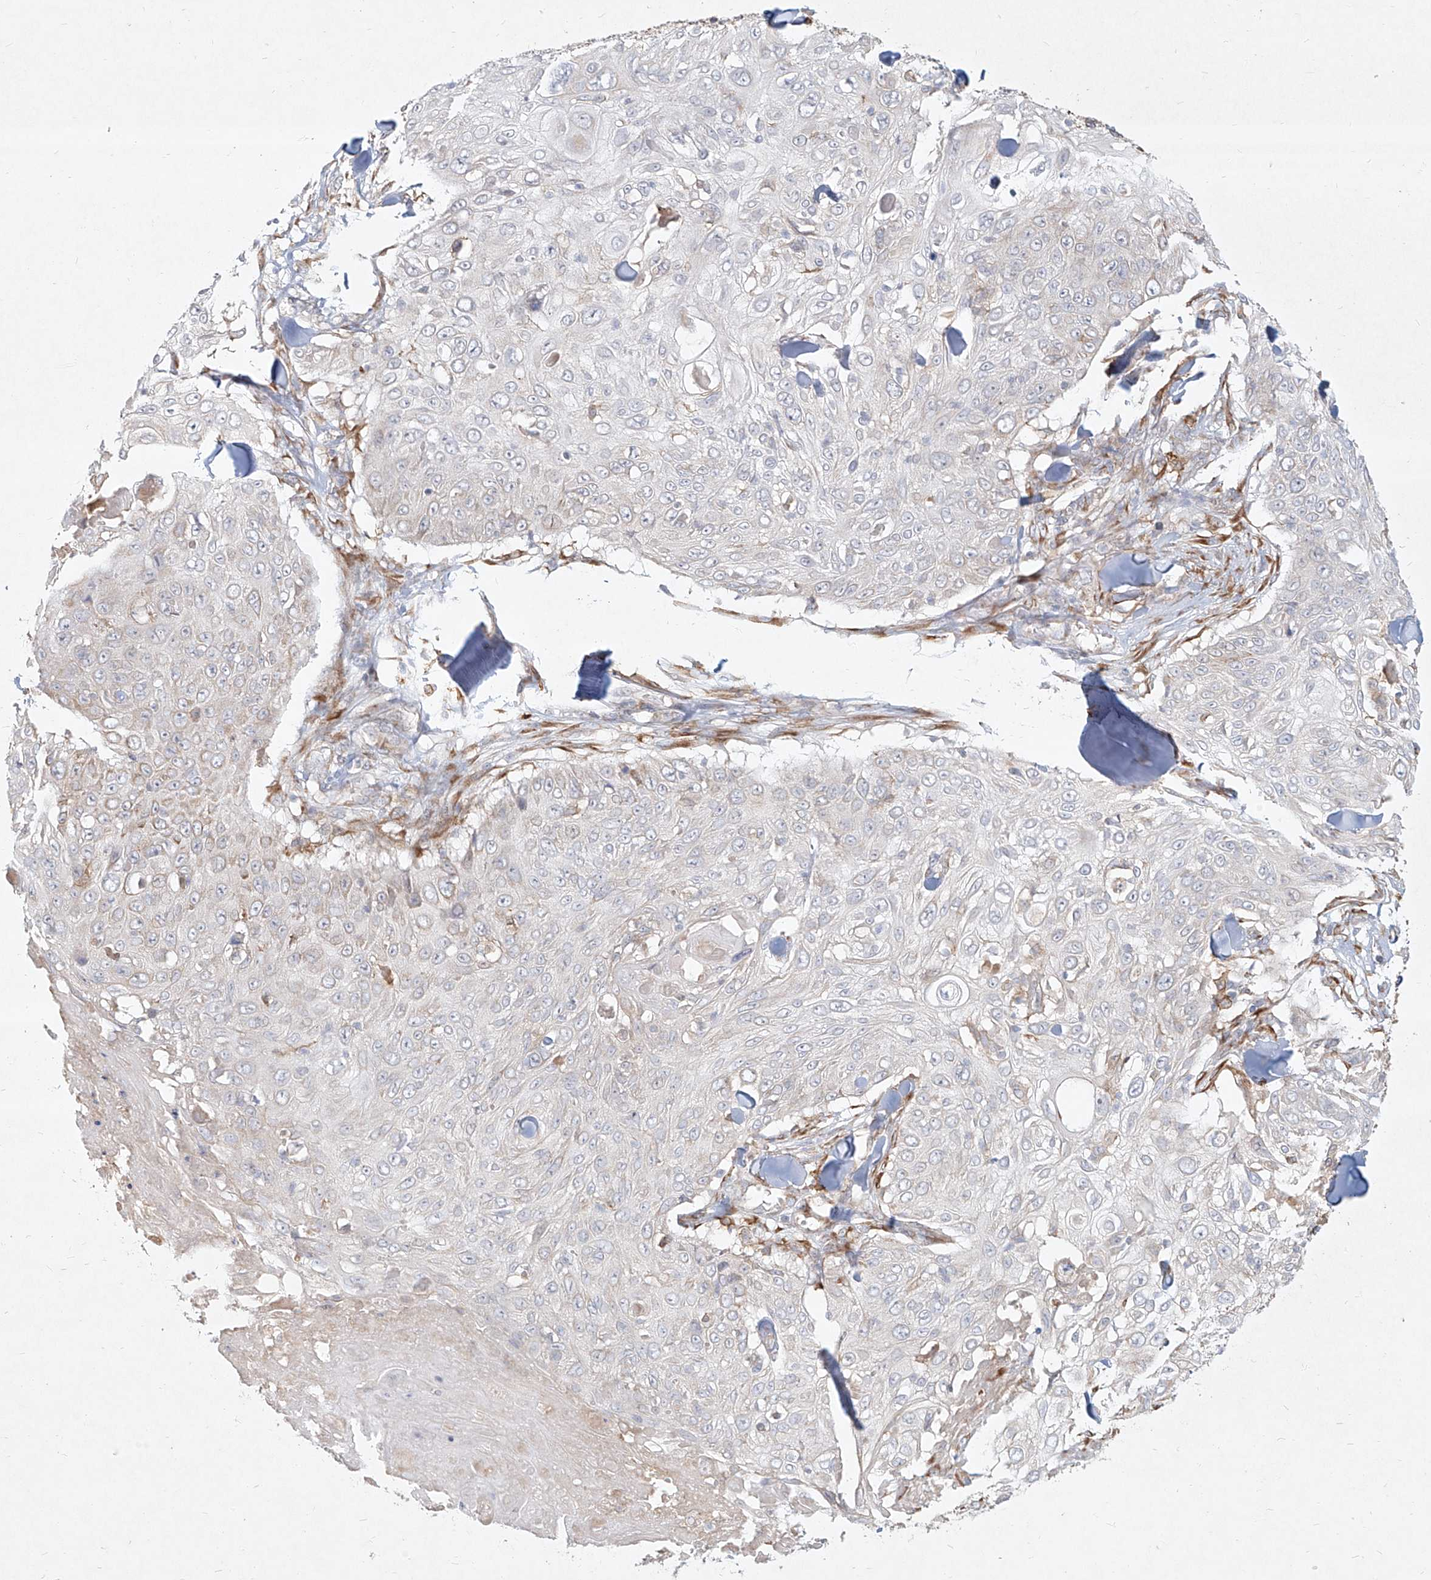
{"staining": {"intensity": "negative", "quantity": "none", "location": "none"}, "tissue": "skin cancer", "cell_type": "Tumor cells", "image_type": "cancer", "snomed": [{"axis": "morphology", "description": "Squamous cell carcinoma, NOS"}, {"axis": "topography", "description": "Skin"}], "caption": "Immunohistochemical staining of skin cancer (squamous cell carcinoma) shows no significant positivity in tumor cells. (DAB (3,3'-diaminobenzidine) immunohistochemistry with hematoxylin counter stain).", "gene": "CD209", "patient": {"sex": "male", "age": 86}}